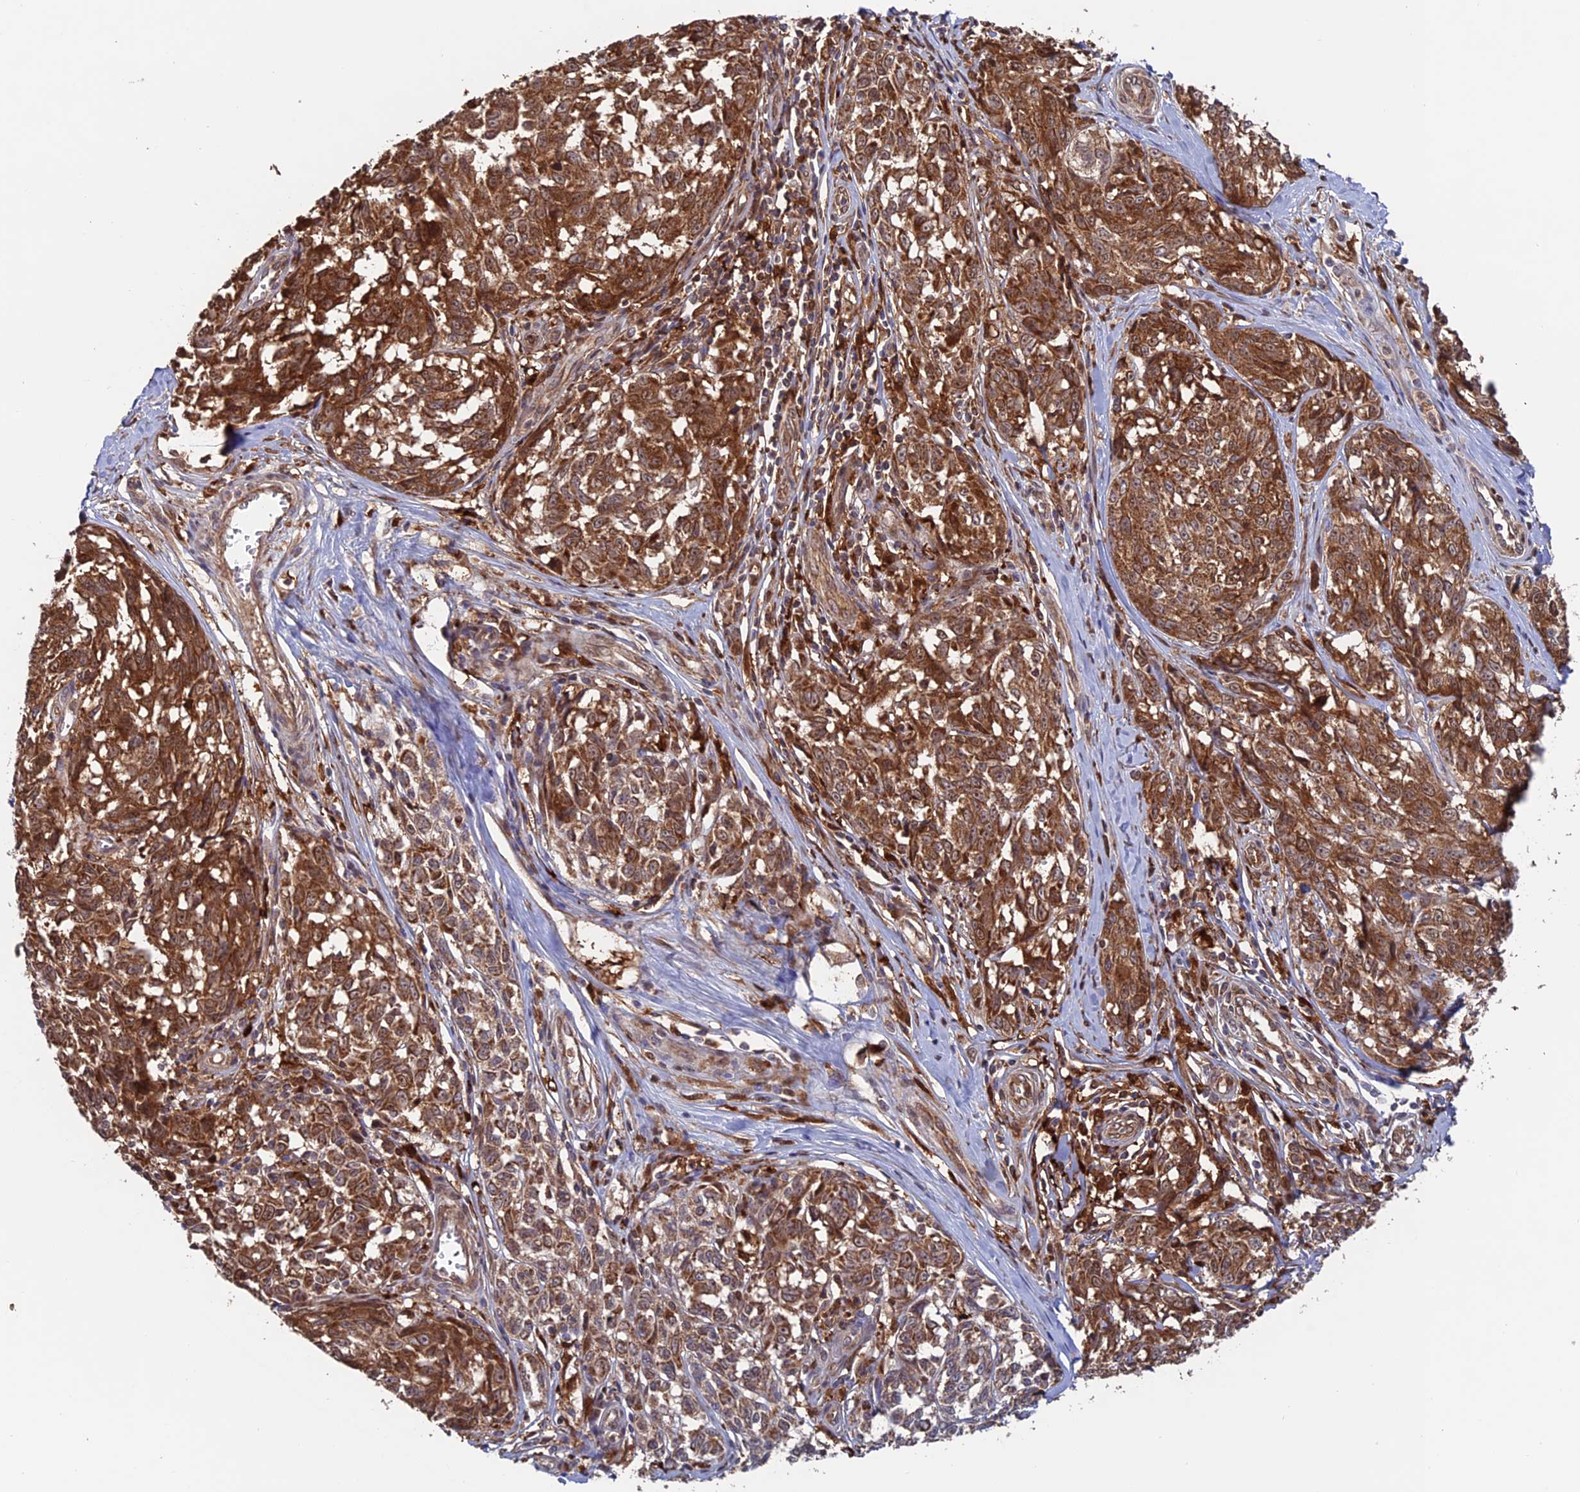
{"staining": {"intensity": "strong", "quantity": ">75%", "location": "cytoplasmic/membranous"}, "tissue": "melanoma", "cell_type": "Tumor cells", "image_type": "cancer", "snomed": [{"axis": "morphology", "description": "Malignant melanoma, NOS"}, {"axis": "topography", "description": "Skin"}], "caption": "Immunohistochemistry histopathology image of neoplastic tissue: human malignant melanoma stained using immunohistochemistry (IHC) reveals high levels of strong protein expression localized specifically in the cytoplasmic/membranous of tumor cells, appearing as a cytoplasmic/membranous brown color.", "gene": "DTYMK", "patient": {"sex": "female", "age": 64}}